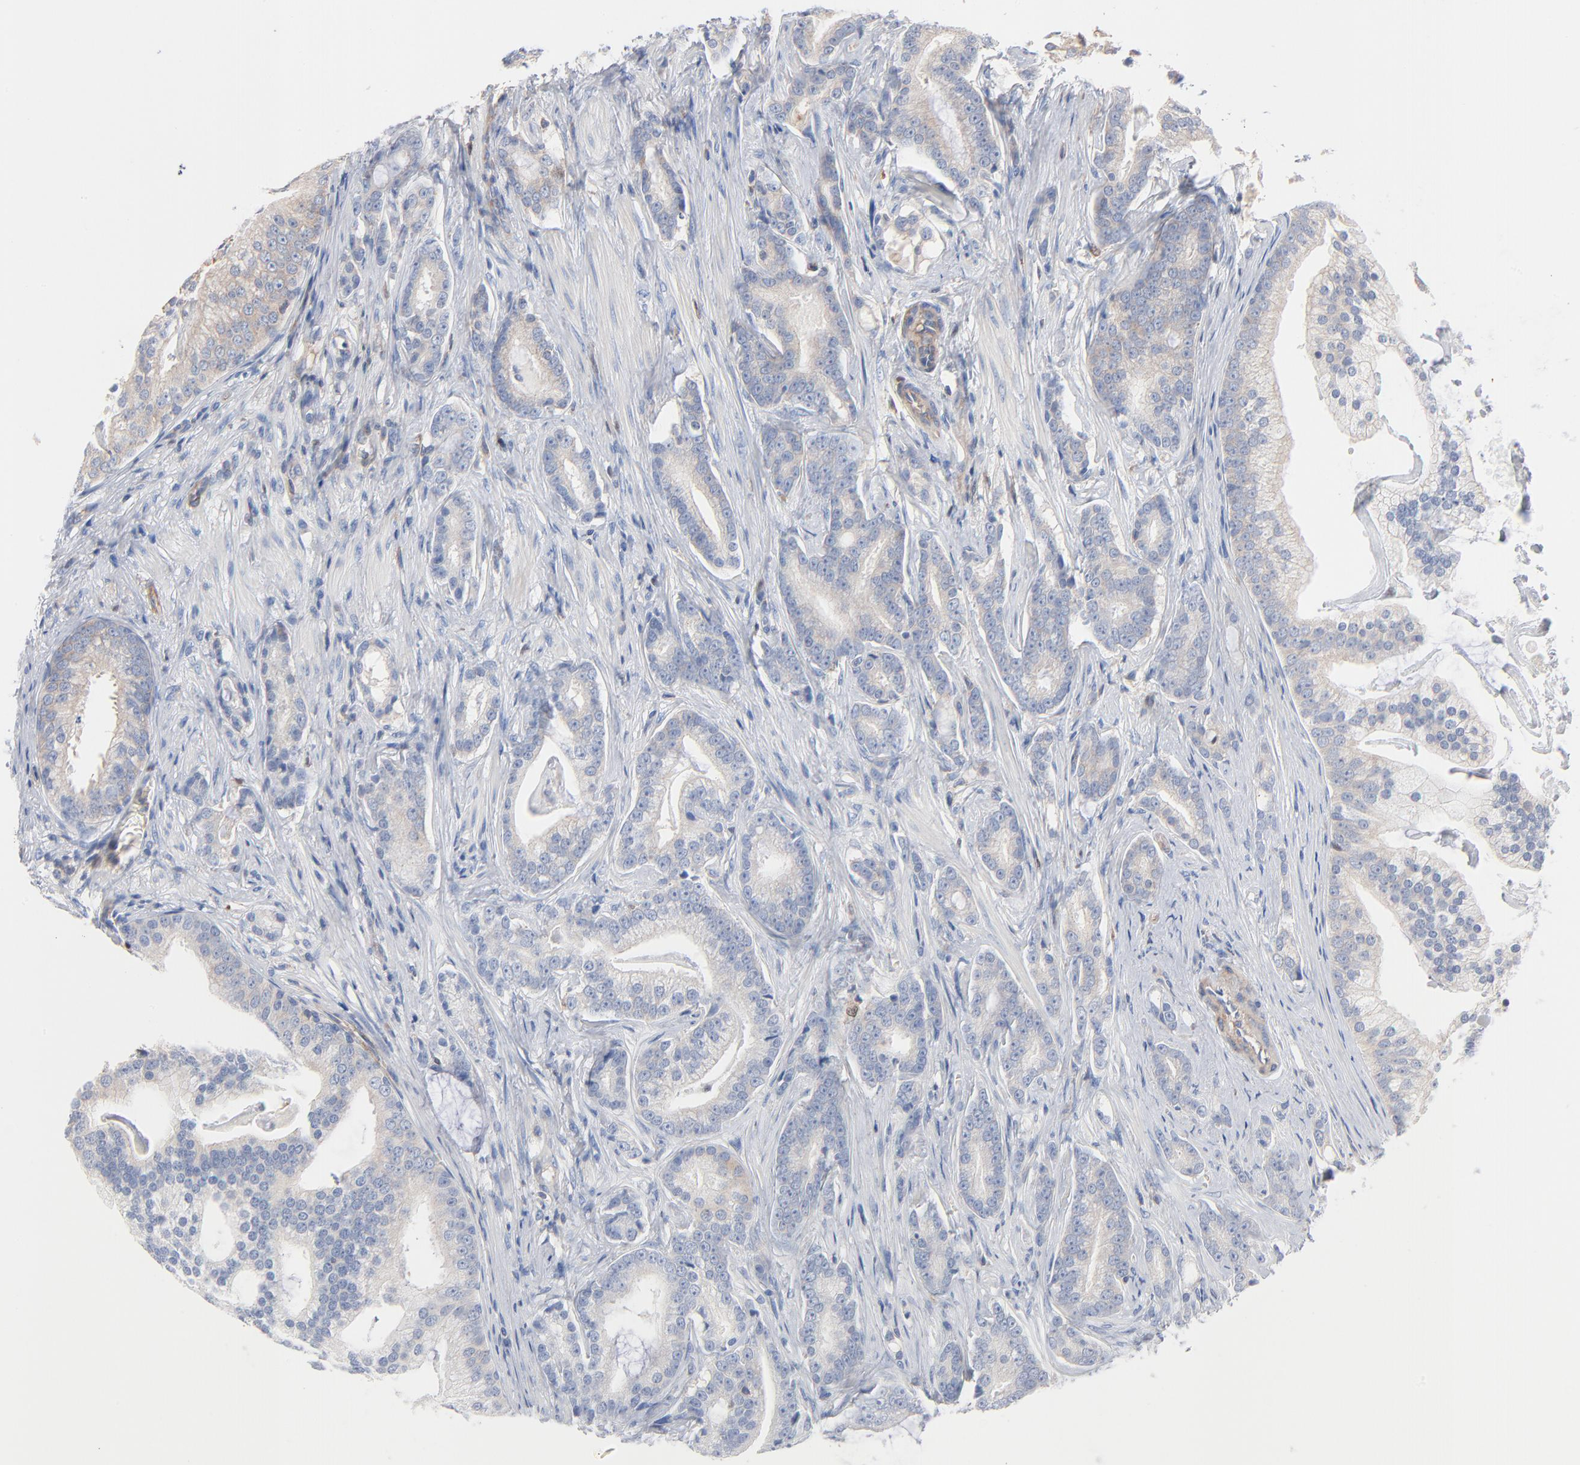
{"staining": {"intensity": "negative", "quantity": "none", "location": "none"}, "tissue": "prostate cancer", "cell_type": "Tumor cells", "image_type": "cancer", "snomed": [{"axis": "morphology", "description": "Adenocarcinoma, Low grade"}, {"axis": "topography", "description": "Prostate"}], "caption": "DAB immunohistochemical staining of prostate cancer (adenocarcinoma (low-grade)) exhibits no significant positivity in tumor cells.", "gene": "ARHGEF6", "patient": {"sex": "male", "age": 58}}